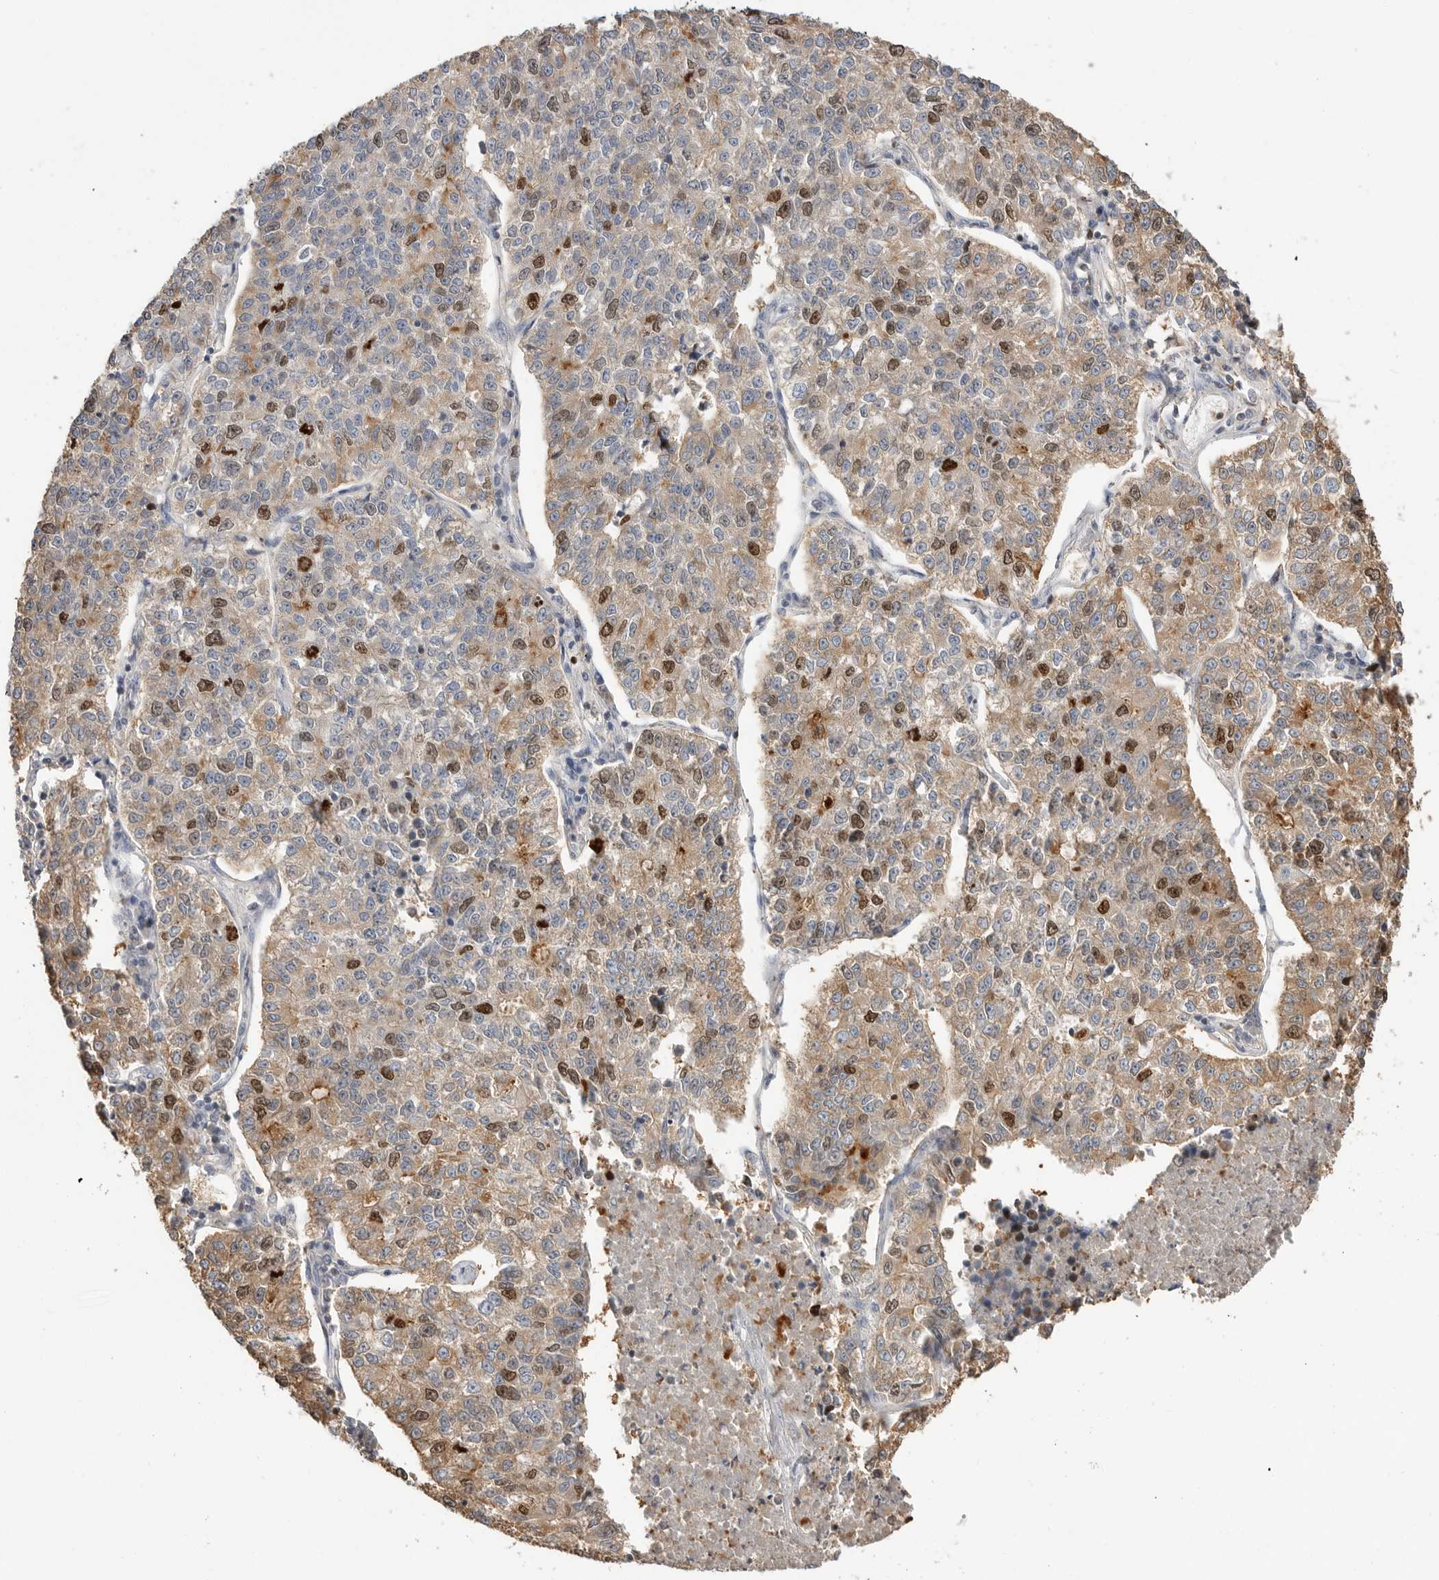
{"staining": {"intensity": "strong", "quantity": "<25%", "location": "cytoplasmic/membranous,nuclear"}, "tissue": "lung cancer", "cell_type": "Tumor cells", "image_type": "cancer", "snomed": [{"axis": "morphology", "description": "Adenocarcinoma, NOS"}, {"axis": "topography", "description": "Lung"}], "caption": "Strong cytoplasmic/membranous and nuclear protein expression is appreciated in approximately <25% of tumor cells in lung cancer (adenocarcinoma). The protein of interest is stained brown, and the nuclei are stained in blue (DAB IHC with brightfield microscopy, high magnification).", "gene": "TOP2A", "patient": {"sex": "male", "age": 49}}